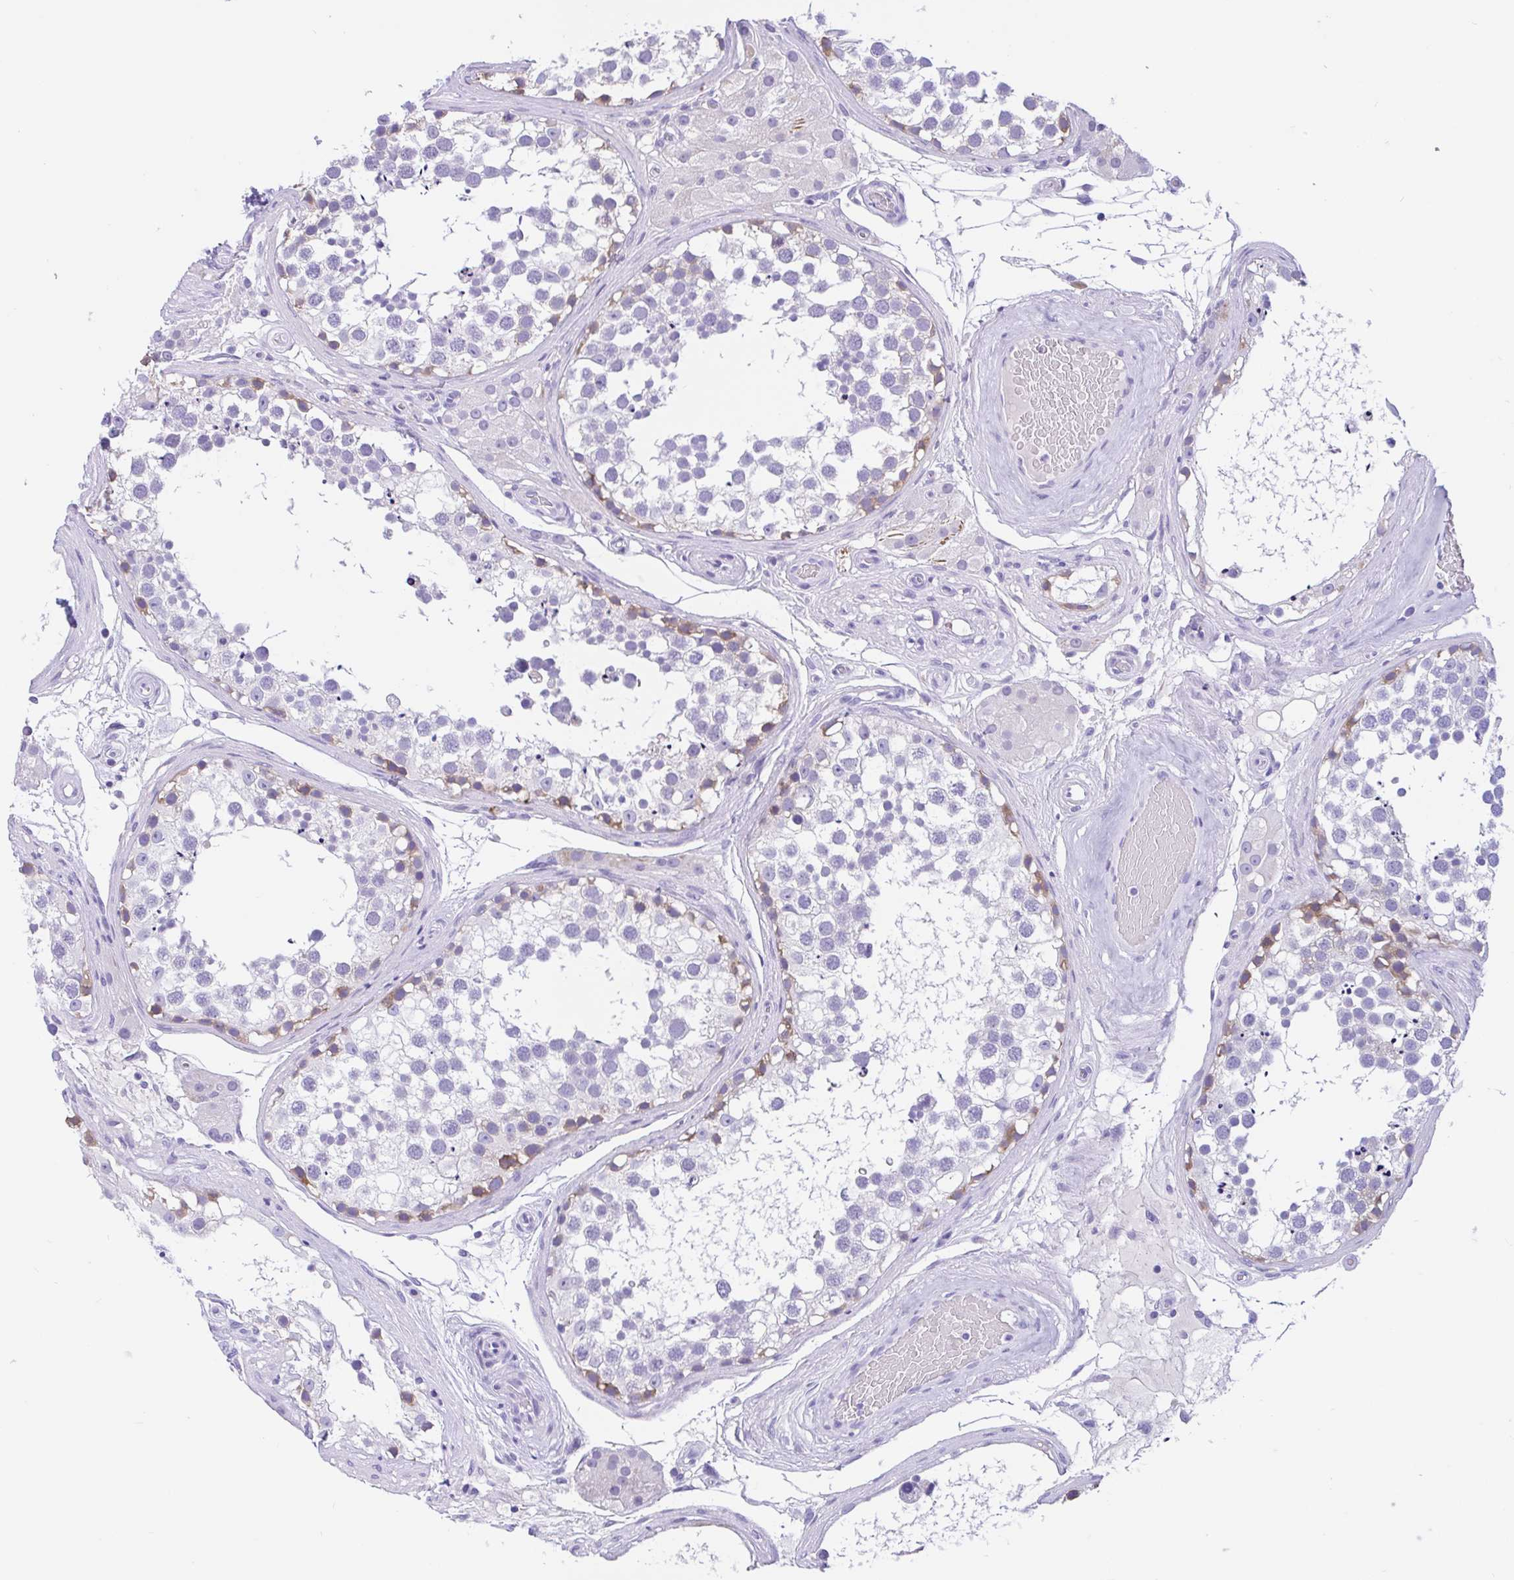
{"staining": {"intensity": "moderate", "quantity": "<25%", "location": "cytoplasmic/membranous"}, "tissue": "testis", "cell_type": "Cells in seminiferous ducts", "image_type": "normal", "snomed": [{"axis": "morphology", "description": "Normal tissue, NOS"}, {"axis": "morphology", "description": "Seminoma, NOS"}, {"axis": "topography", "description": "Testis"}], "caption": "This image demonstrates benign testis stained with immunohistochemistry (IHC) to label a protein in brown. The cytoplasmic/membranous of cells in seminiferous ducts show moderate positivity for the protein. Nuclei are counter-stained blue.", "gene": "ZNF319", "patient": {"sex": "male", "age": 65}}